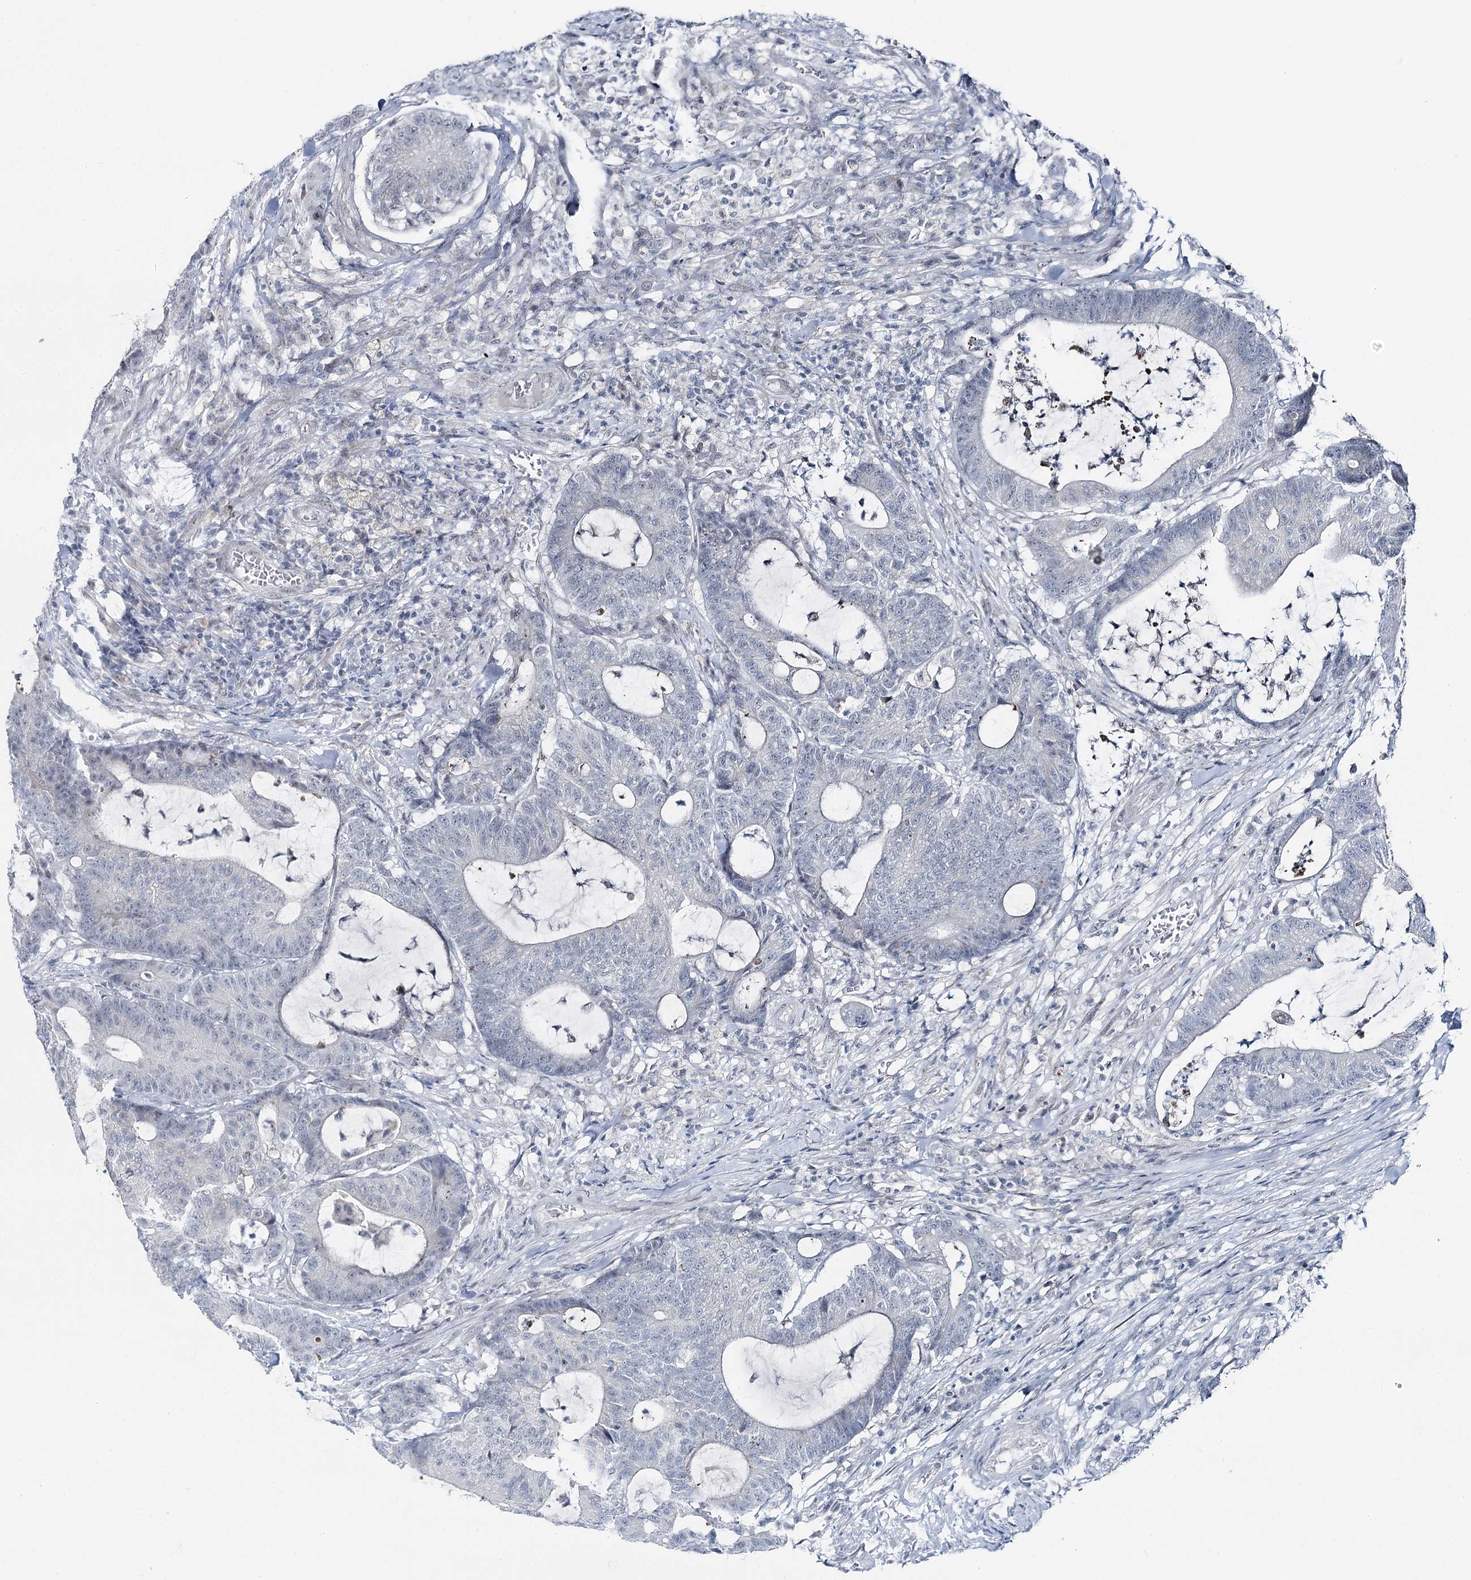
{"staining": {"intensity": "negative", "quantity": "none", "location": "none"}, "tissue": "colorectal cancer", "cell_type": "Tumor cells", "image_type": "cancer", "snomed": [{"axis": "morphology", "description": "Adenocarcinoma, NOS"}, {"axis": "topography", "description": "Colon"}], "caption": "Tumor cells show no significant protein expression in adenocarcinoma (colorectal).", "gene": "STEEP1", "patient": {"sex": "female", "age": 84}}